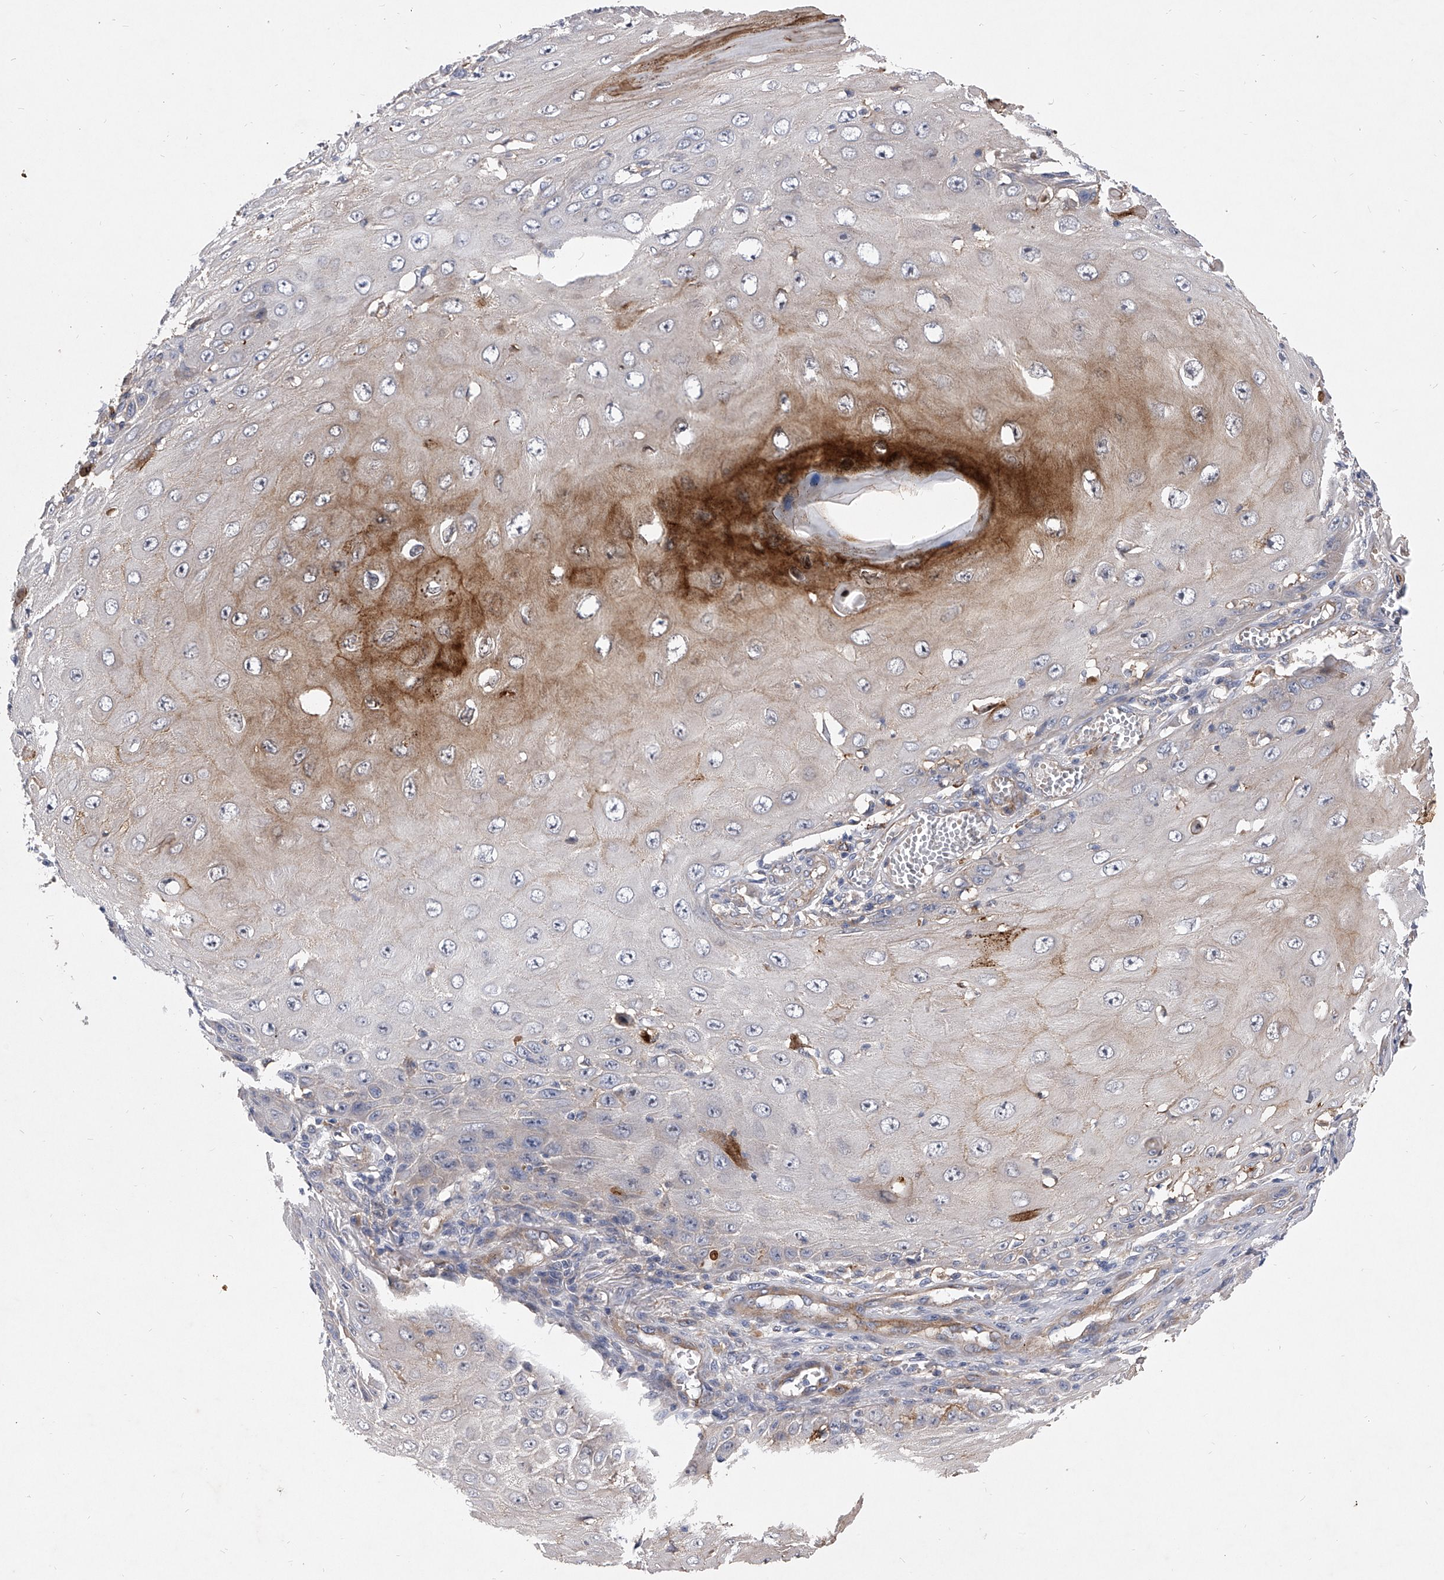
{"staining": {"intensity": "strong", "quantity": "<25%", "location": "cytoplasmic/membranous"}, "tissue": "skin cancer", "cell_type": "Tumor cells", "image_type": "cancer", "snomed": [{"axis": "morphology", "description": "Squamous cell carcinoma, NOS"}, {"axis": "topography", "description": "Skin"}], "caption": "Skin cancer (squamous cell carcinoma) stained for a protein demonstrates strong cytoplasmic/membranous positivity in tumor cells.", "gene": "MINDY4", "patient": {"sex": "female", "age": 73}}